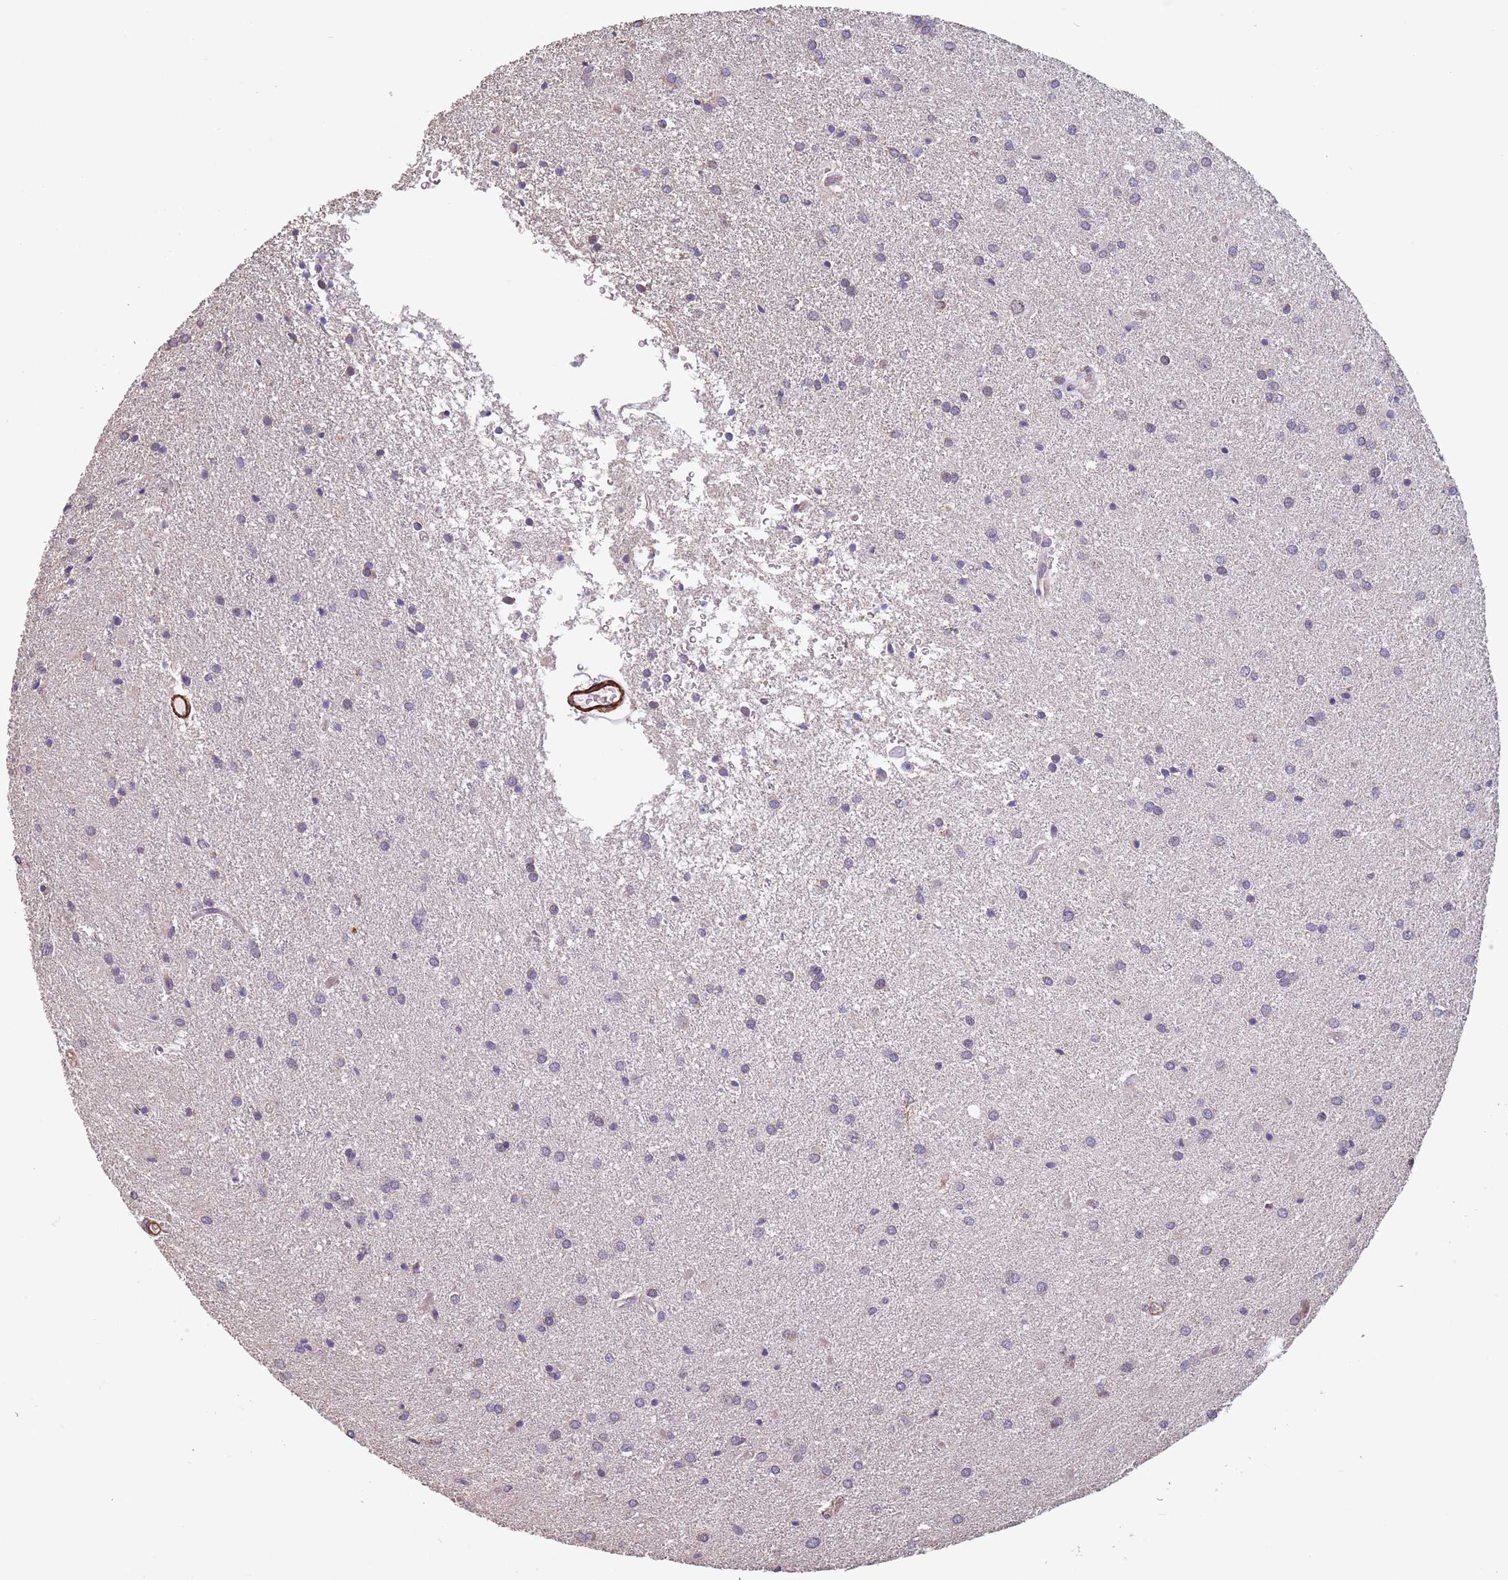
{"staining": {"intensity": "negative", "quantity": "none", "location": "none"}, "tissue": "glioma", "cell_type": "Tumor cells", "image_type": "cancer", "snomed": [{"axis": "morphology", "description": "Glioma, malignant, High grade"}, {"axis": "topography", "description": "Brain"}], "caption": "Immunohistochemical staining of malignant glioma (high-grade) shows no significant positivity in tumor cells.", "gene": "TOMM40L", "patient": {"sex": "female", "age": 50}}